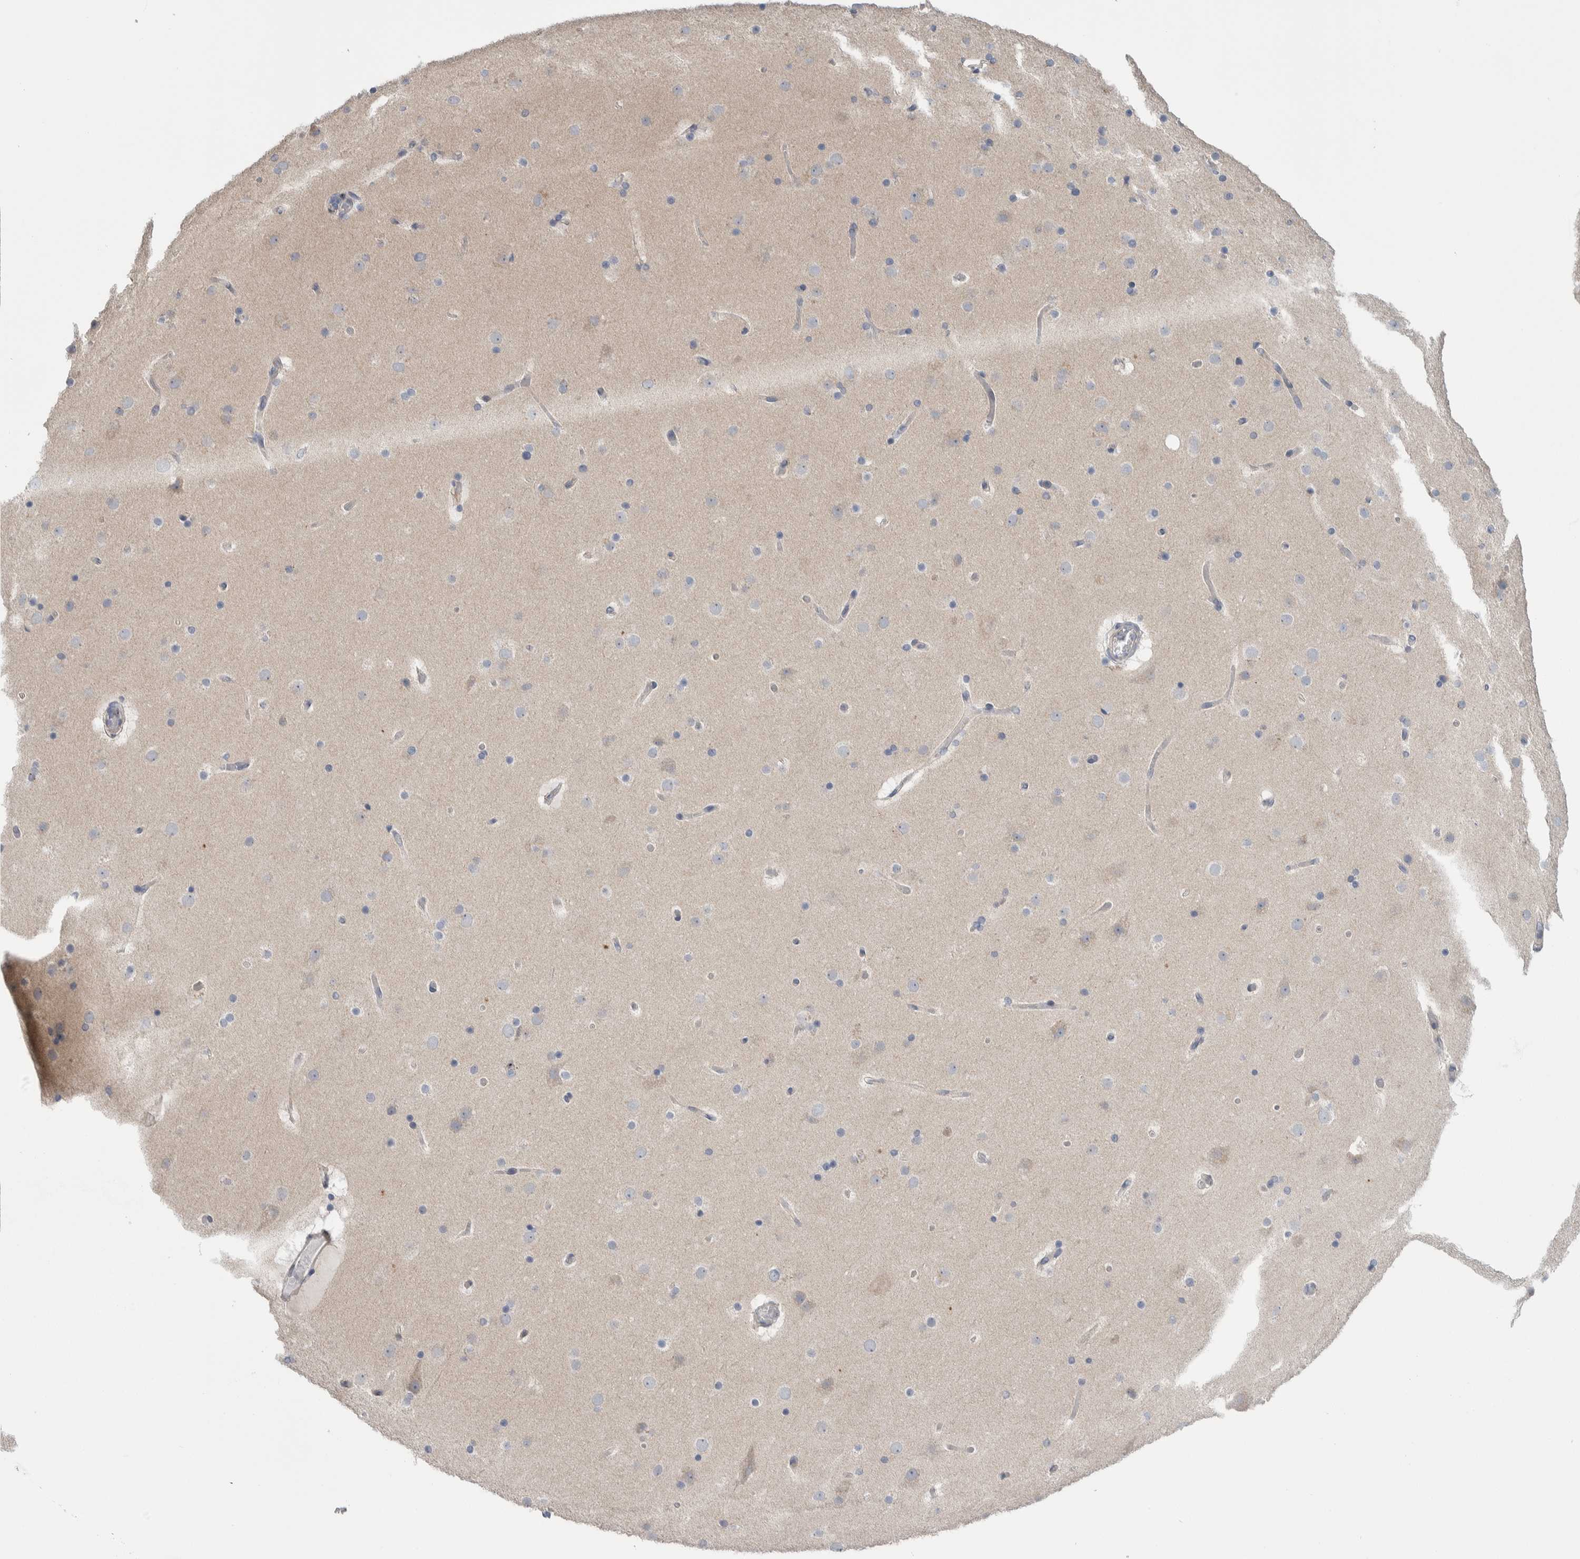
{"staining": {"intensity": "negative", "quantity": "none", "location": "none"}, "tissue": "cerebral cortex", "cell_type": "Endothelial cells", "image_type": "normal", "snomed": [{"axis": "morphology", "description": "Normal tissue, NOS"}, {"axis": "topography", "description": "Cerebral cortex"}], "caption": "IHC micrograph of normal cerebral cortex stained for a protein (brown), which demonstrates no expression in endothelial cells. (Brightfield microscopy of DAB immunohistochemistry (IHC) at high magnification).", "gene": "TAX1BP1", "patient": {"sex": "male", "age": 57}}